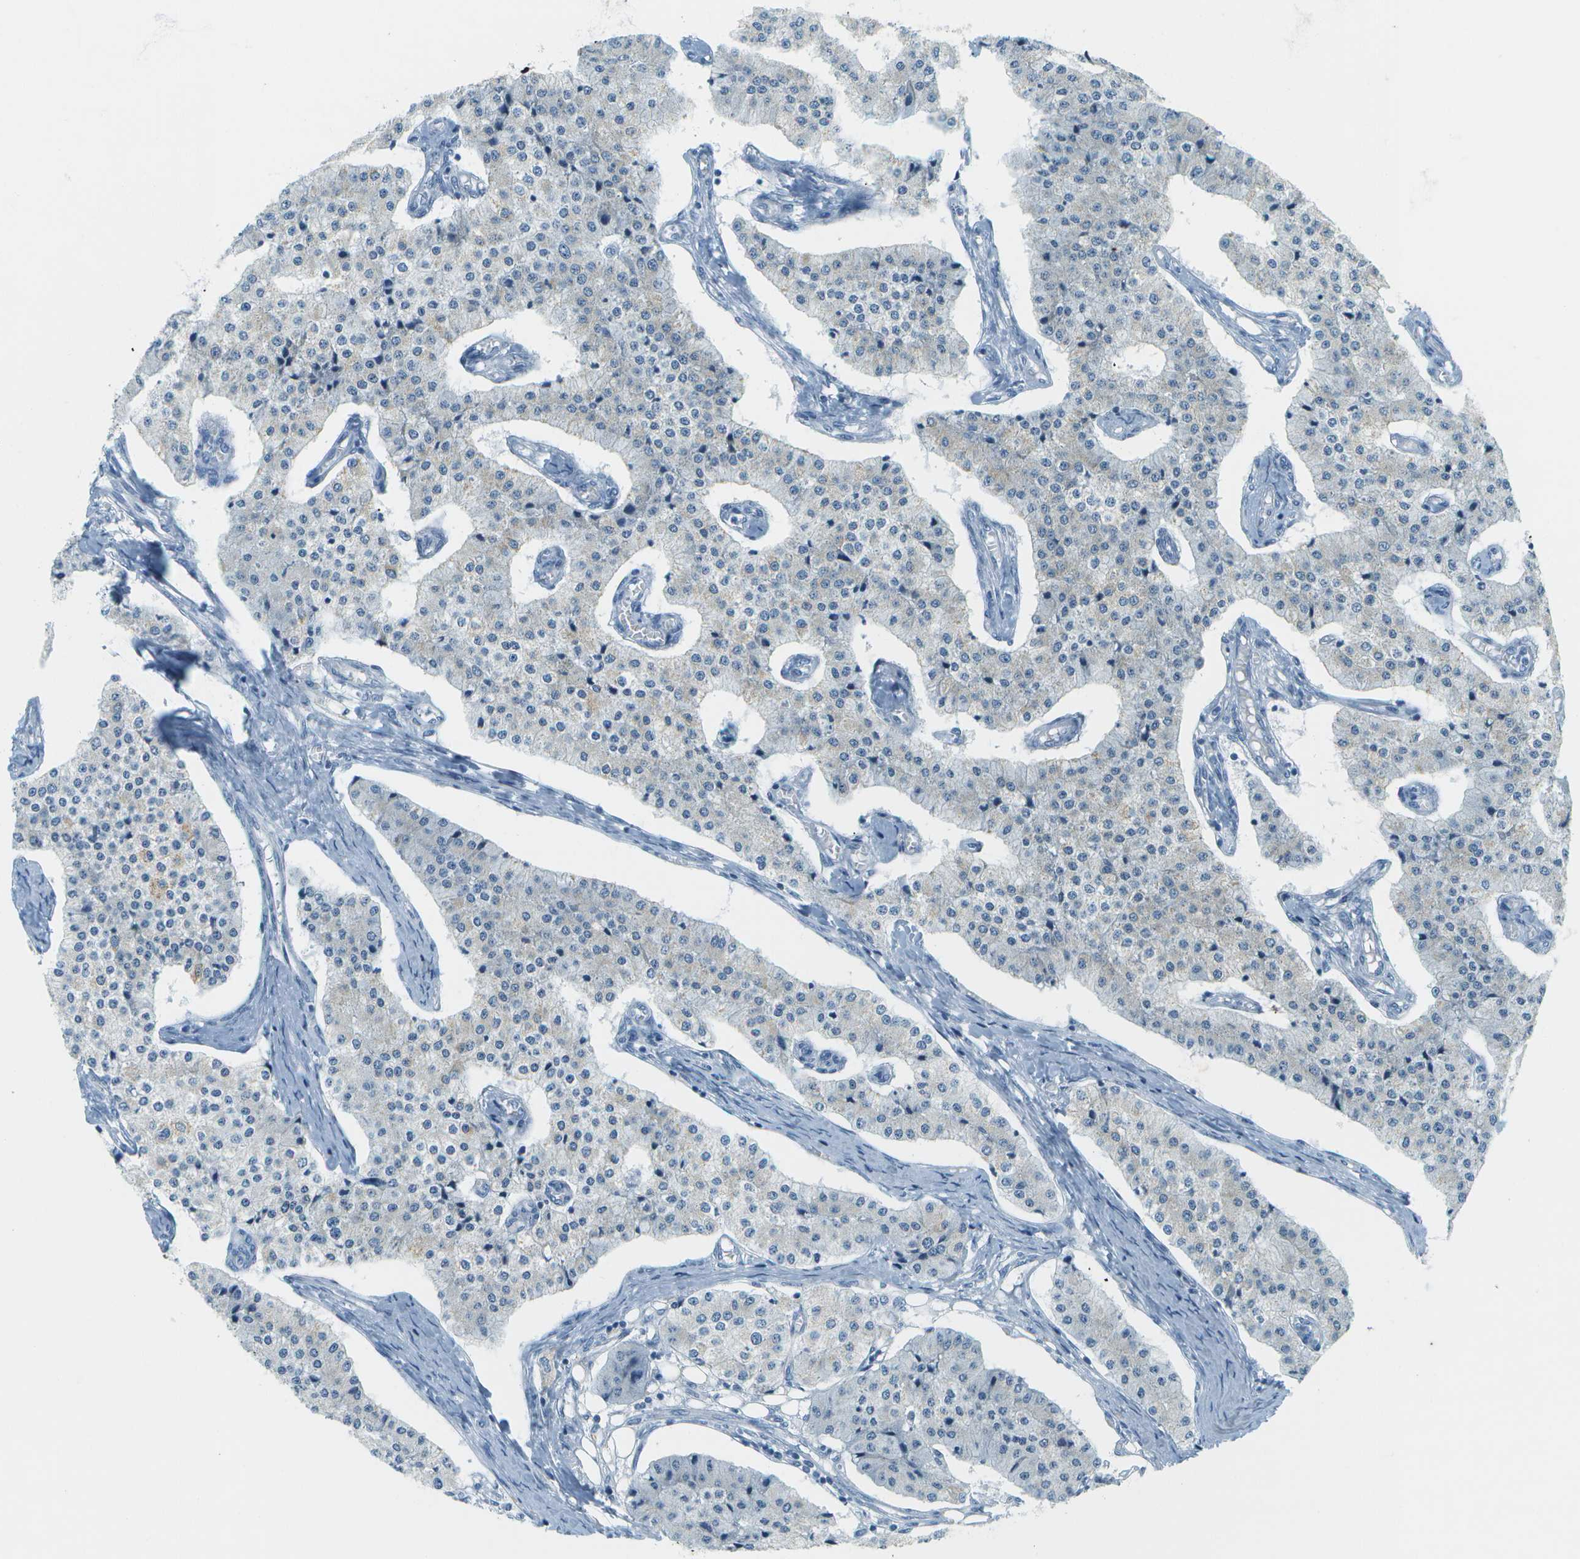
{"staining": {"intensity": "negative", "quantity": "none", "location": "none"}, "tissue": "carcinoid", "cell_type": "Tumor cells", "image_type": "cancer", "snomed": [{"axis": "morphology", "description": "Carcinoid, malignant, NOS"}, {"axis": "topography", "description": "Colon"}], "caption": "This is an IHC photomicrograph of malignant carcinoid. There is no staining in tumor cells.", "gene": "SMYD5", "patient": {"sex": "female", "age": 52}}